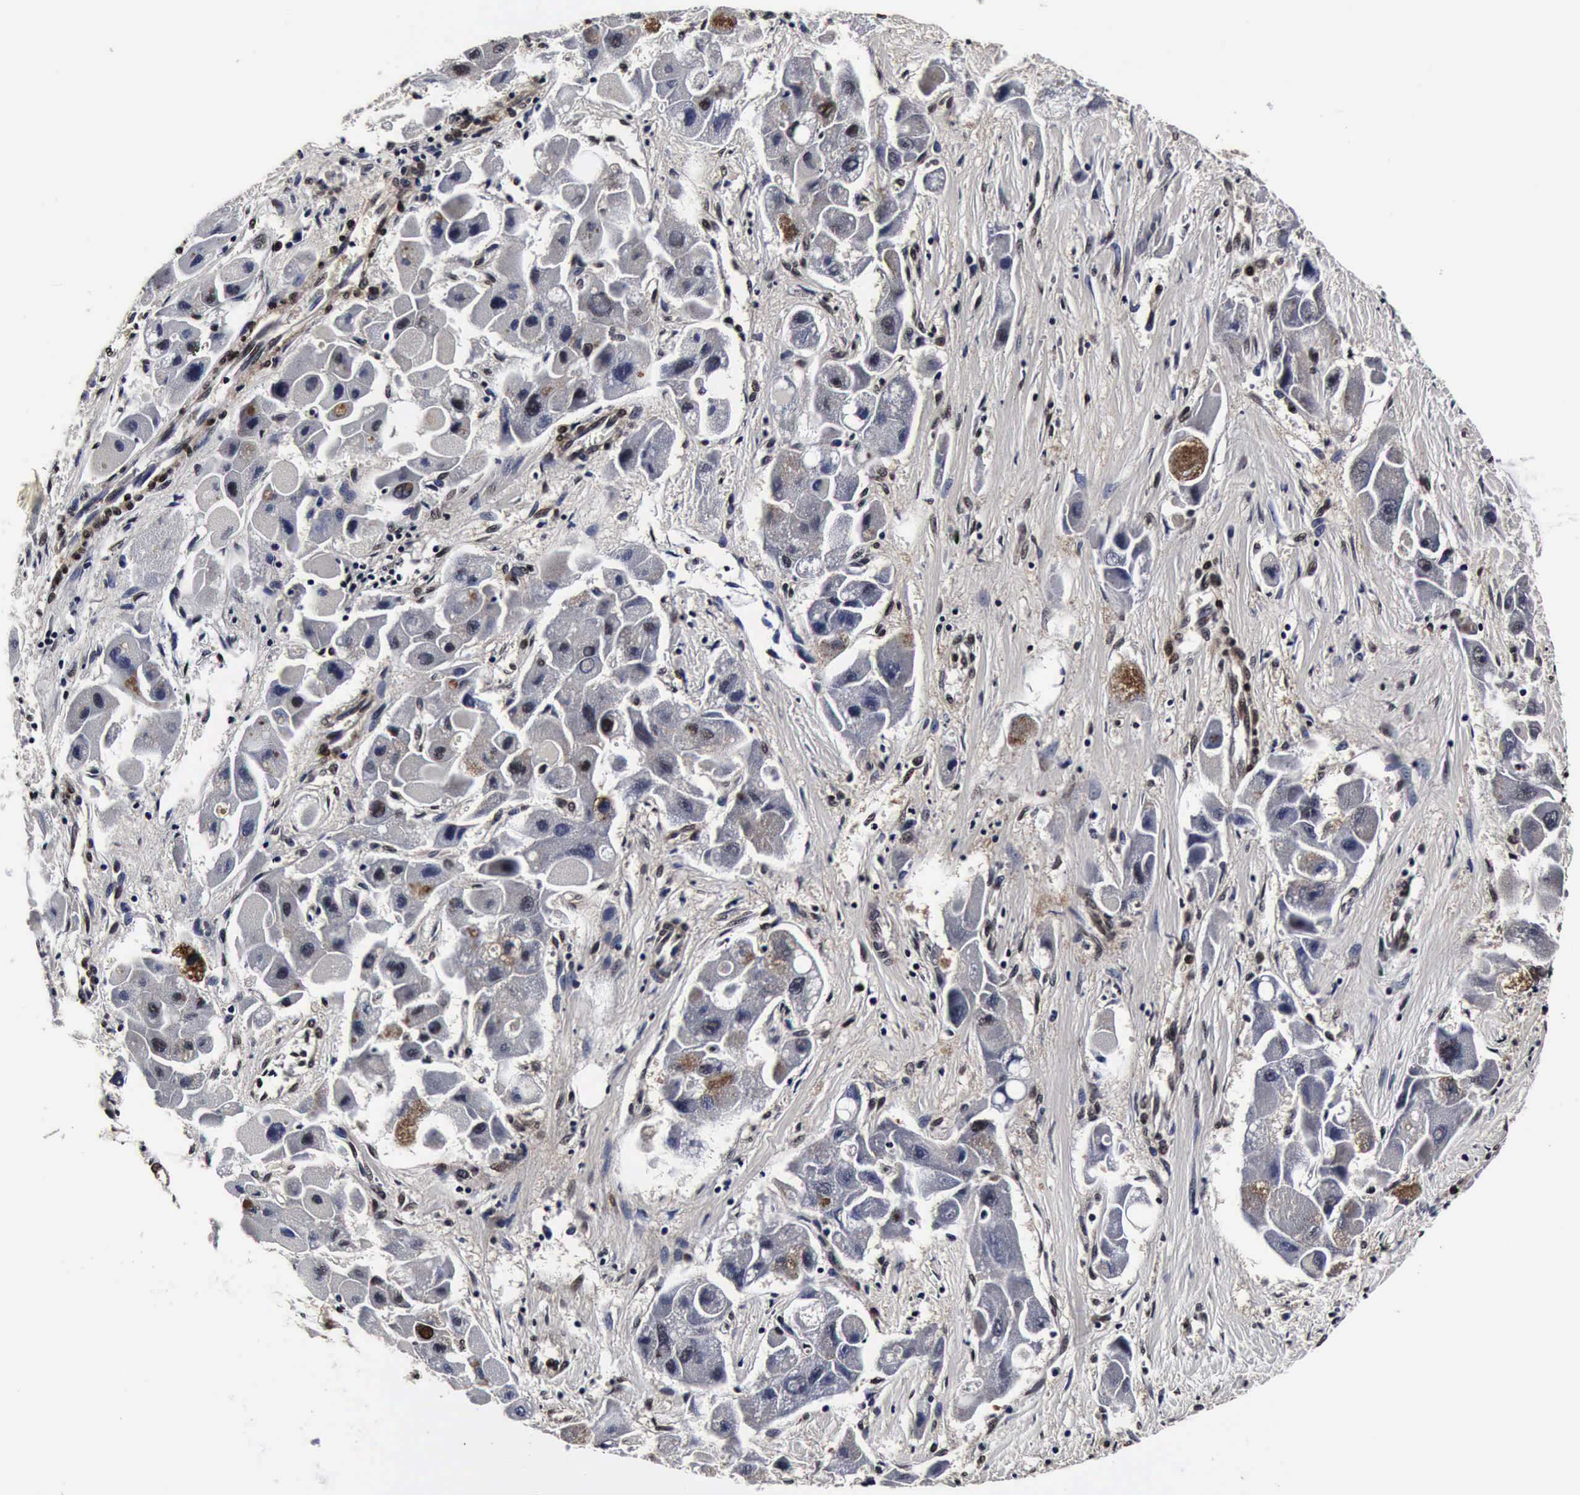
{"staining": {"intensity": "negative", "quantity": "none", "location": "none"}, "tissue": "liver cancer", "cell_type": "Tumor cells", "image_type": "cancer", "snomed": [{"axis": "morphology", "description": "Carcinoma, Hepatocellular, NOS"}, {"axis": "topography", "description": "Liver"}], "caption": "Immunohistochemistry histopathology image of neoplastic tissue: hepatocellular carcinoma (liver) stained with DAB reveals no significant protein staining in tumor cells.", "gene": "UBC", "patient": {"sex": "male", "age": 24}}